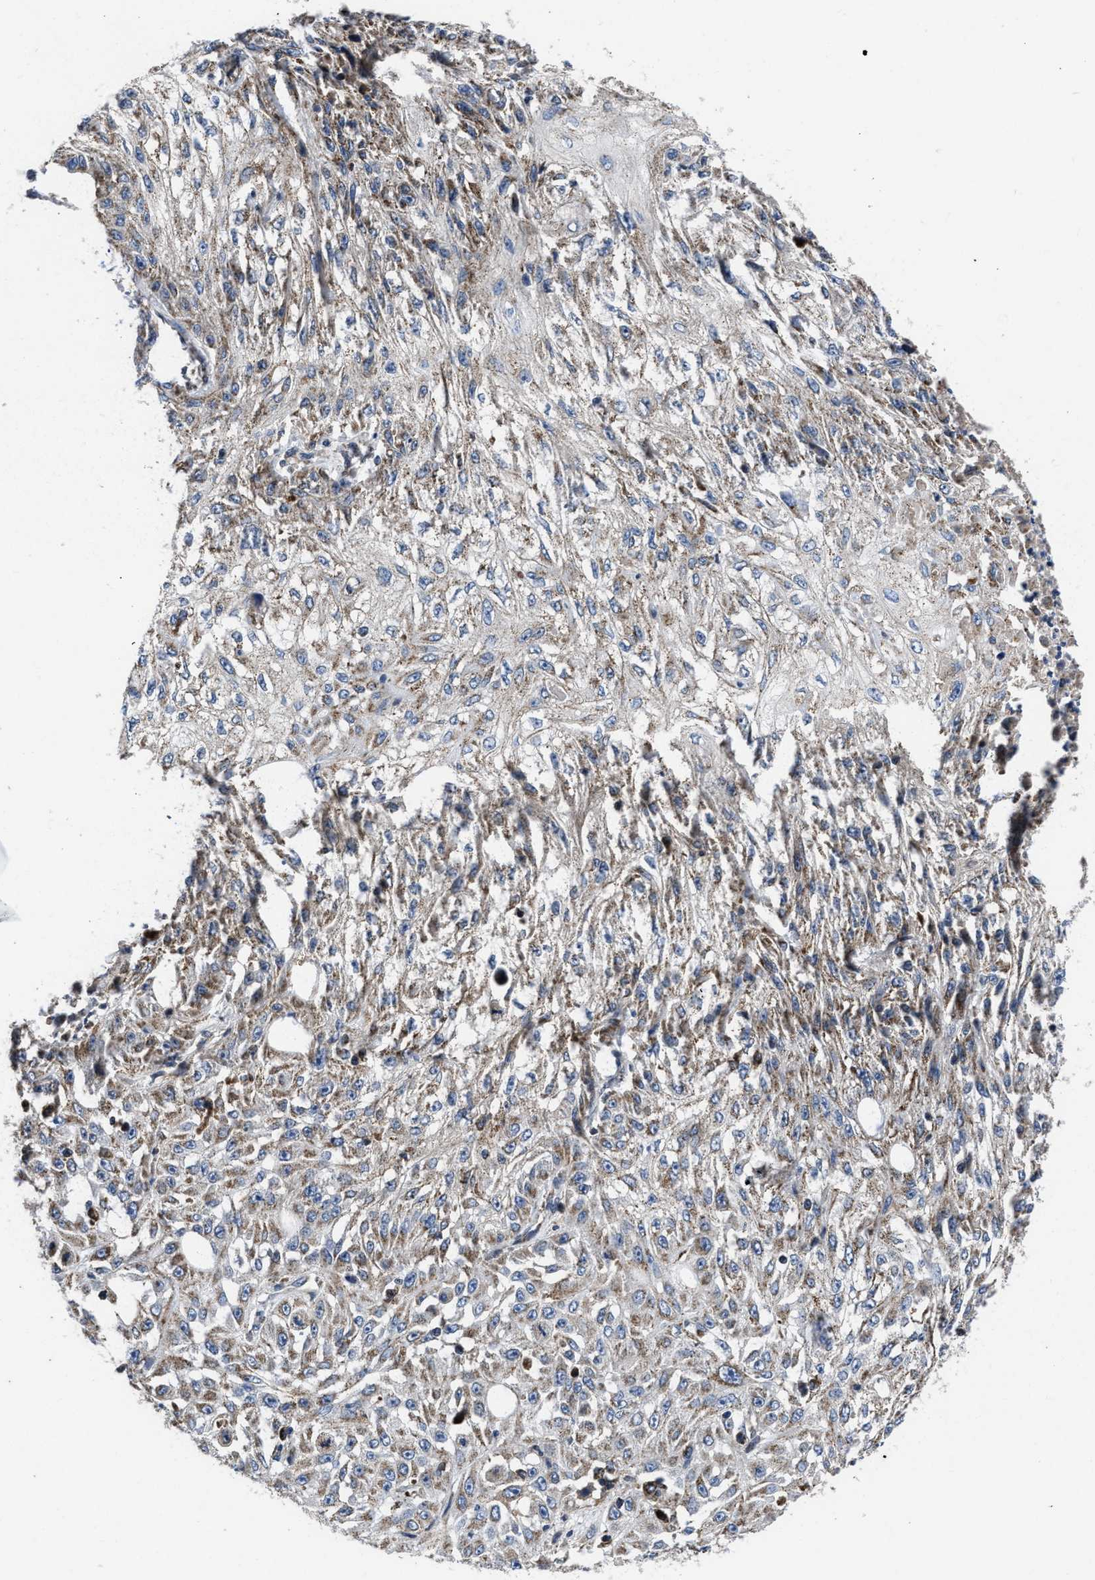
{"staining": {"intensity": "weak", "quantity": ">75%", "location": "cytoplasmic/membranous"}, "tissue": "skin cancer", "cell_type": "Tumor cells", "image_type": "cancer", "snomed": [{"axis": "morphology", "description": "Squamous cell carcinoma, NOS"}, {"axis": "morphology", "description": "Squamous cell carcinoma, metastatic, NOS"}, {"axis": "topography", "description": "Skin"}, {"axis": "topography", "description": "Lymph node"}], "caption": "Metastatic squamous cell carcinoma (skin) tissue reveals weak cytoplasmic/membranous positivity in approximately >75% of tumor cells", "gene": "CACNA1D", "patient": {"sex": "male", "age": 75}}